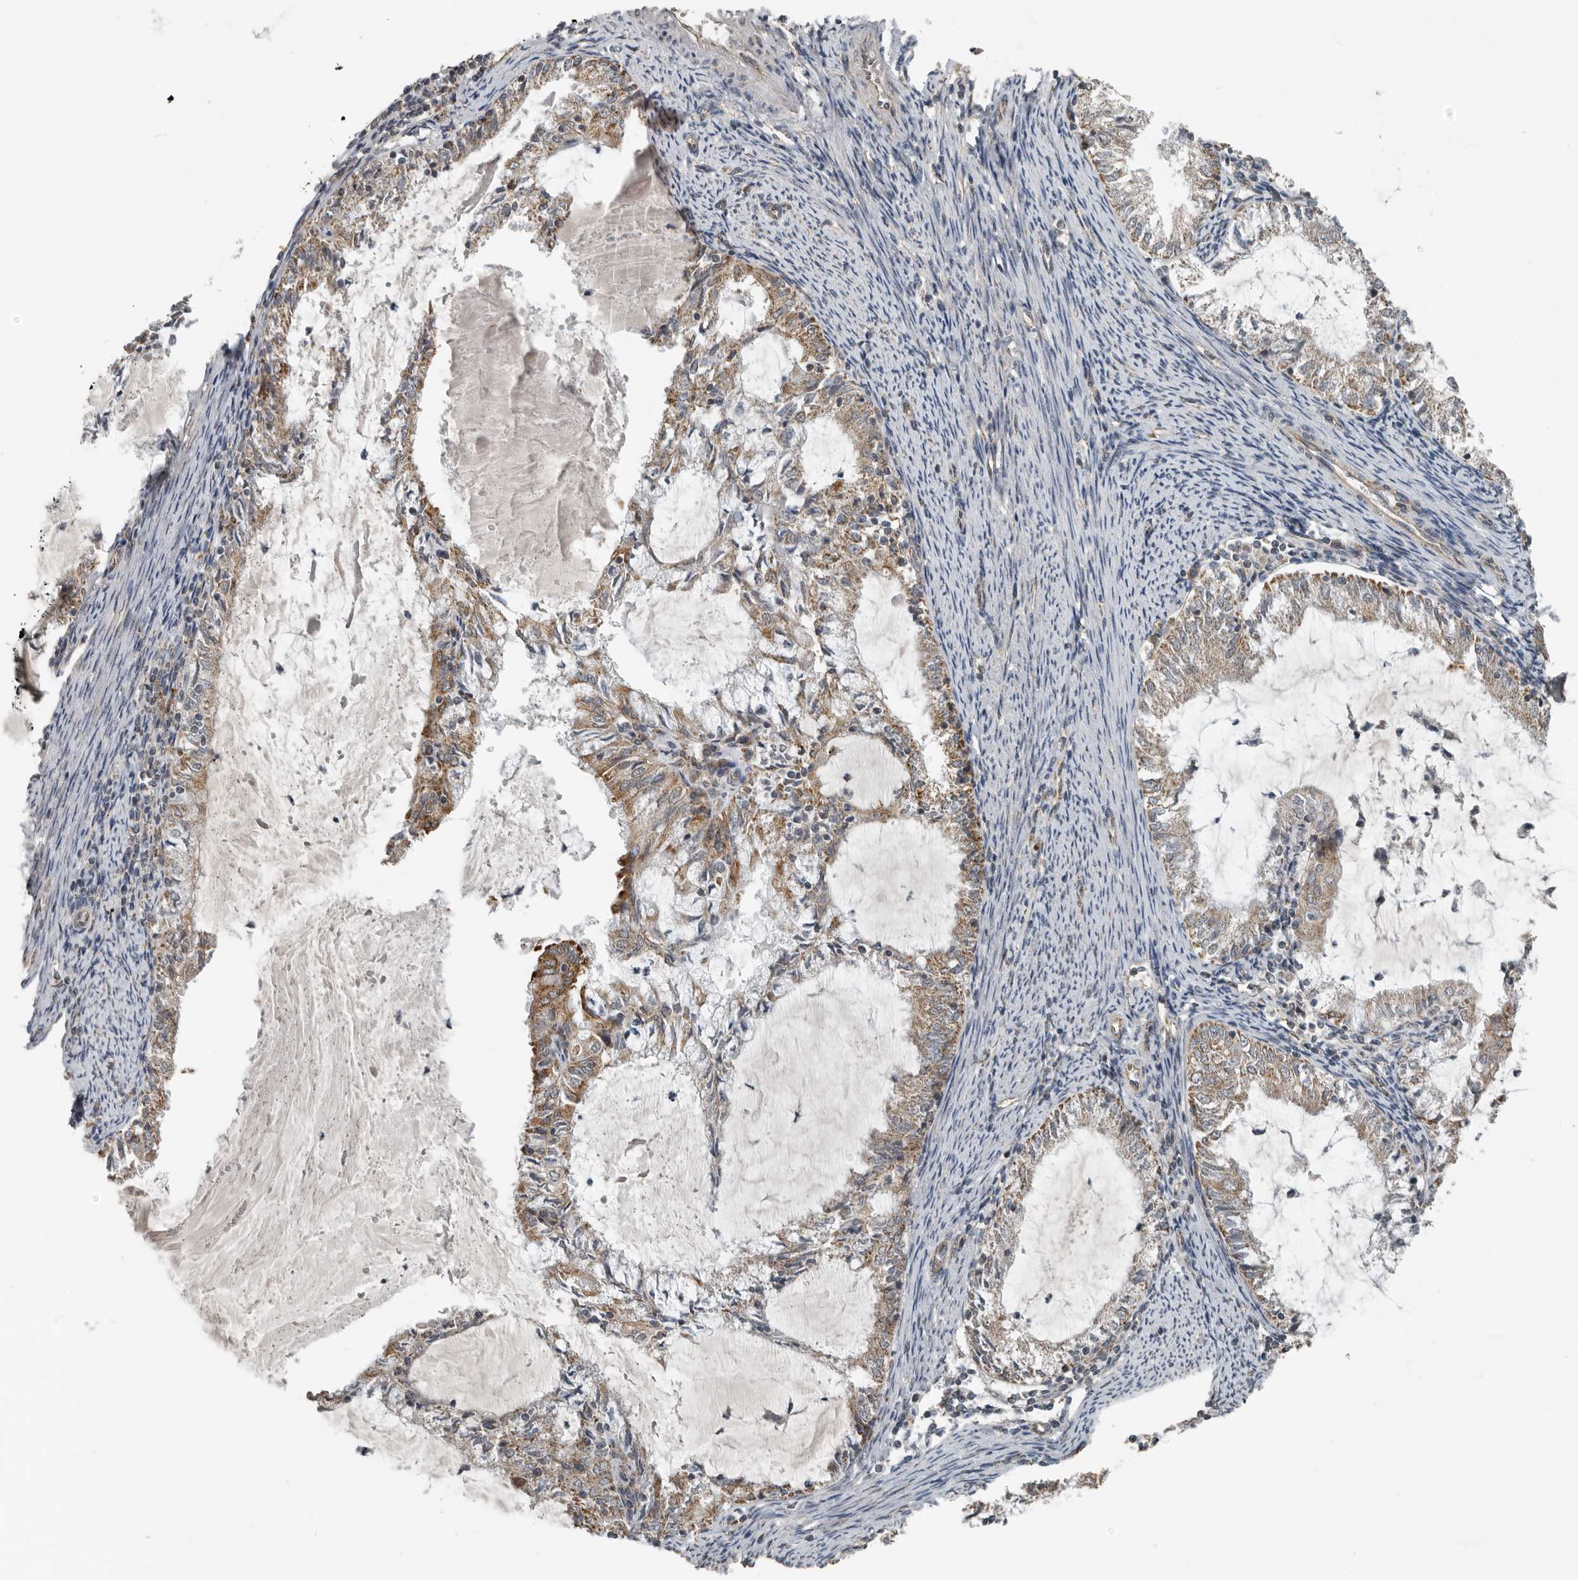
{"staining": {"intensity": "moderate", "quantity": ">75%", "location": "cytoplasmic/membranous"}, "tissue": "endometrial cancer", "cell_type": "Tumor cells", "image_type": "cancer", "snomed": [{"axis": "morphology", "description": "Adenocarcinoma, NOS"}, {"axis": "topography", "description": "Endometrium"}], "caption": "This photomicrograph demonstrates endometrial cancer (adenocarcinoma) stained with immunohistochemistry to label a protein in brown. The cytoplasmic/membranous of tumor cells show moderate positivity for the protein. Nuclei are counter-stained blue.", "gene": "AFAP1", "patient": {"sex": "female", "age": 57}}